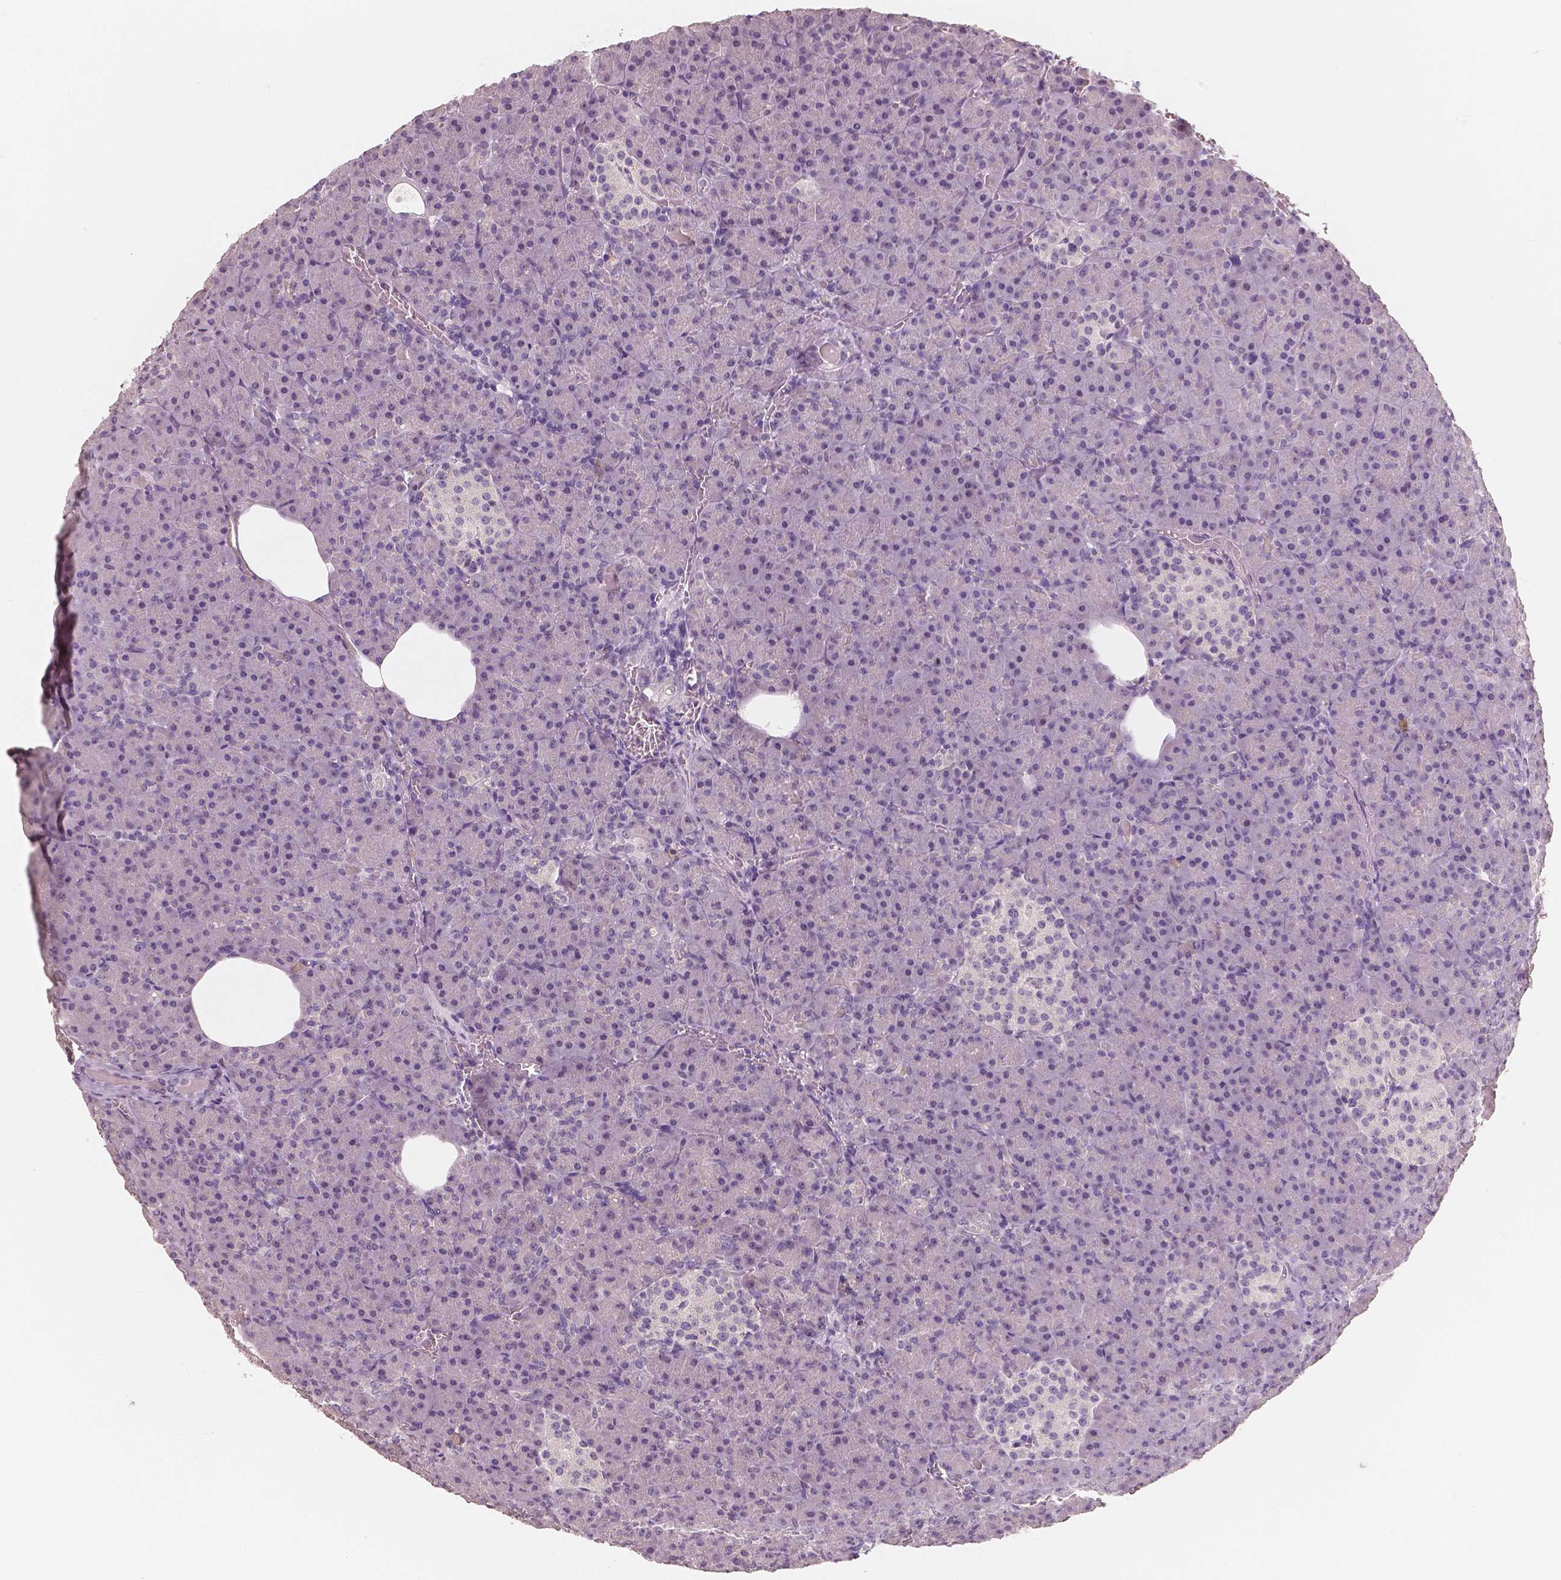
{"staining": {"intensity": "negative", "quantity": "none", "location": "none"}, "tissue": "pancreas", "cell_type": "Exocrine glandular cells", "image_type": "normal", "snomed": [{"axis": "morphology", "description": "Normal tissue, NOS"}, {"axis": "topography", "description": "Pancreas"}], "caption": "The histopathology image exhibits no staining of exocrine glandular cells in benign pancreas.", "gene": "KIT", "patient": {"sex": "female", "age": 74}}